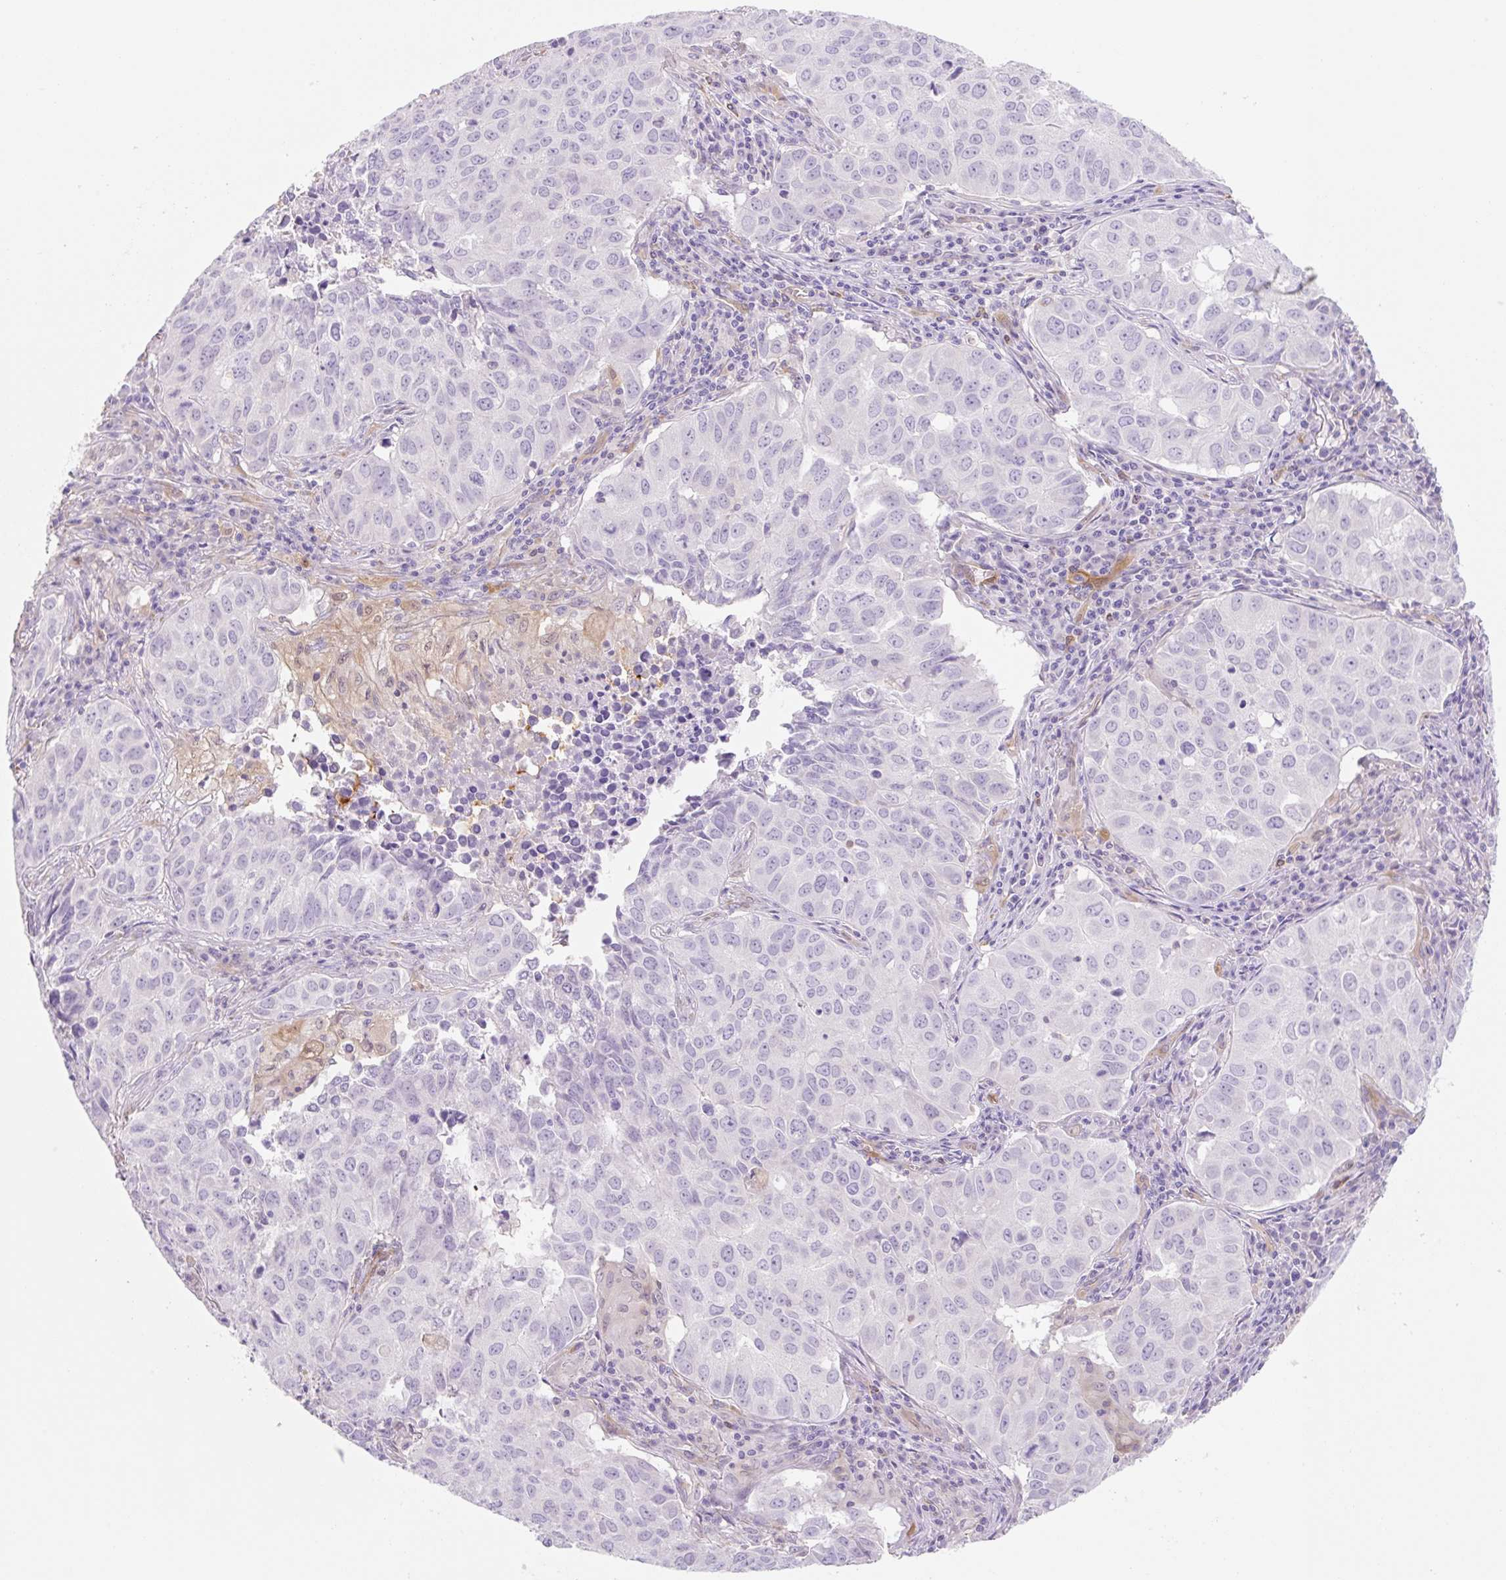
{"staining": {"intensity": "negative", "quantity": "none", "location": "none"}, "tissue": "lung cancer", "cell_type": "Tumor cells", "image_type": "cancer", "snomed": [{"axis": "morphology", "description": "Adenocarcinoma, NOS"}, {"axis": "topography", "description": "Lung"}], "caption": "This is an immunohistochemistry histopathology image of lung adenocarcinoma. There is no staining in tumor cells.", "gene": "FABP5", "patient": {"sex": "female", "age": 50}}